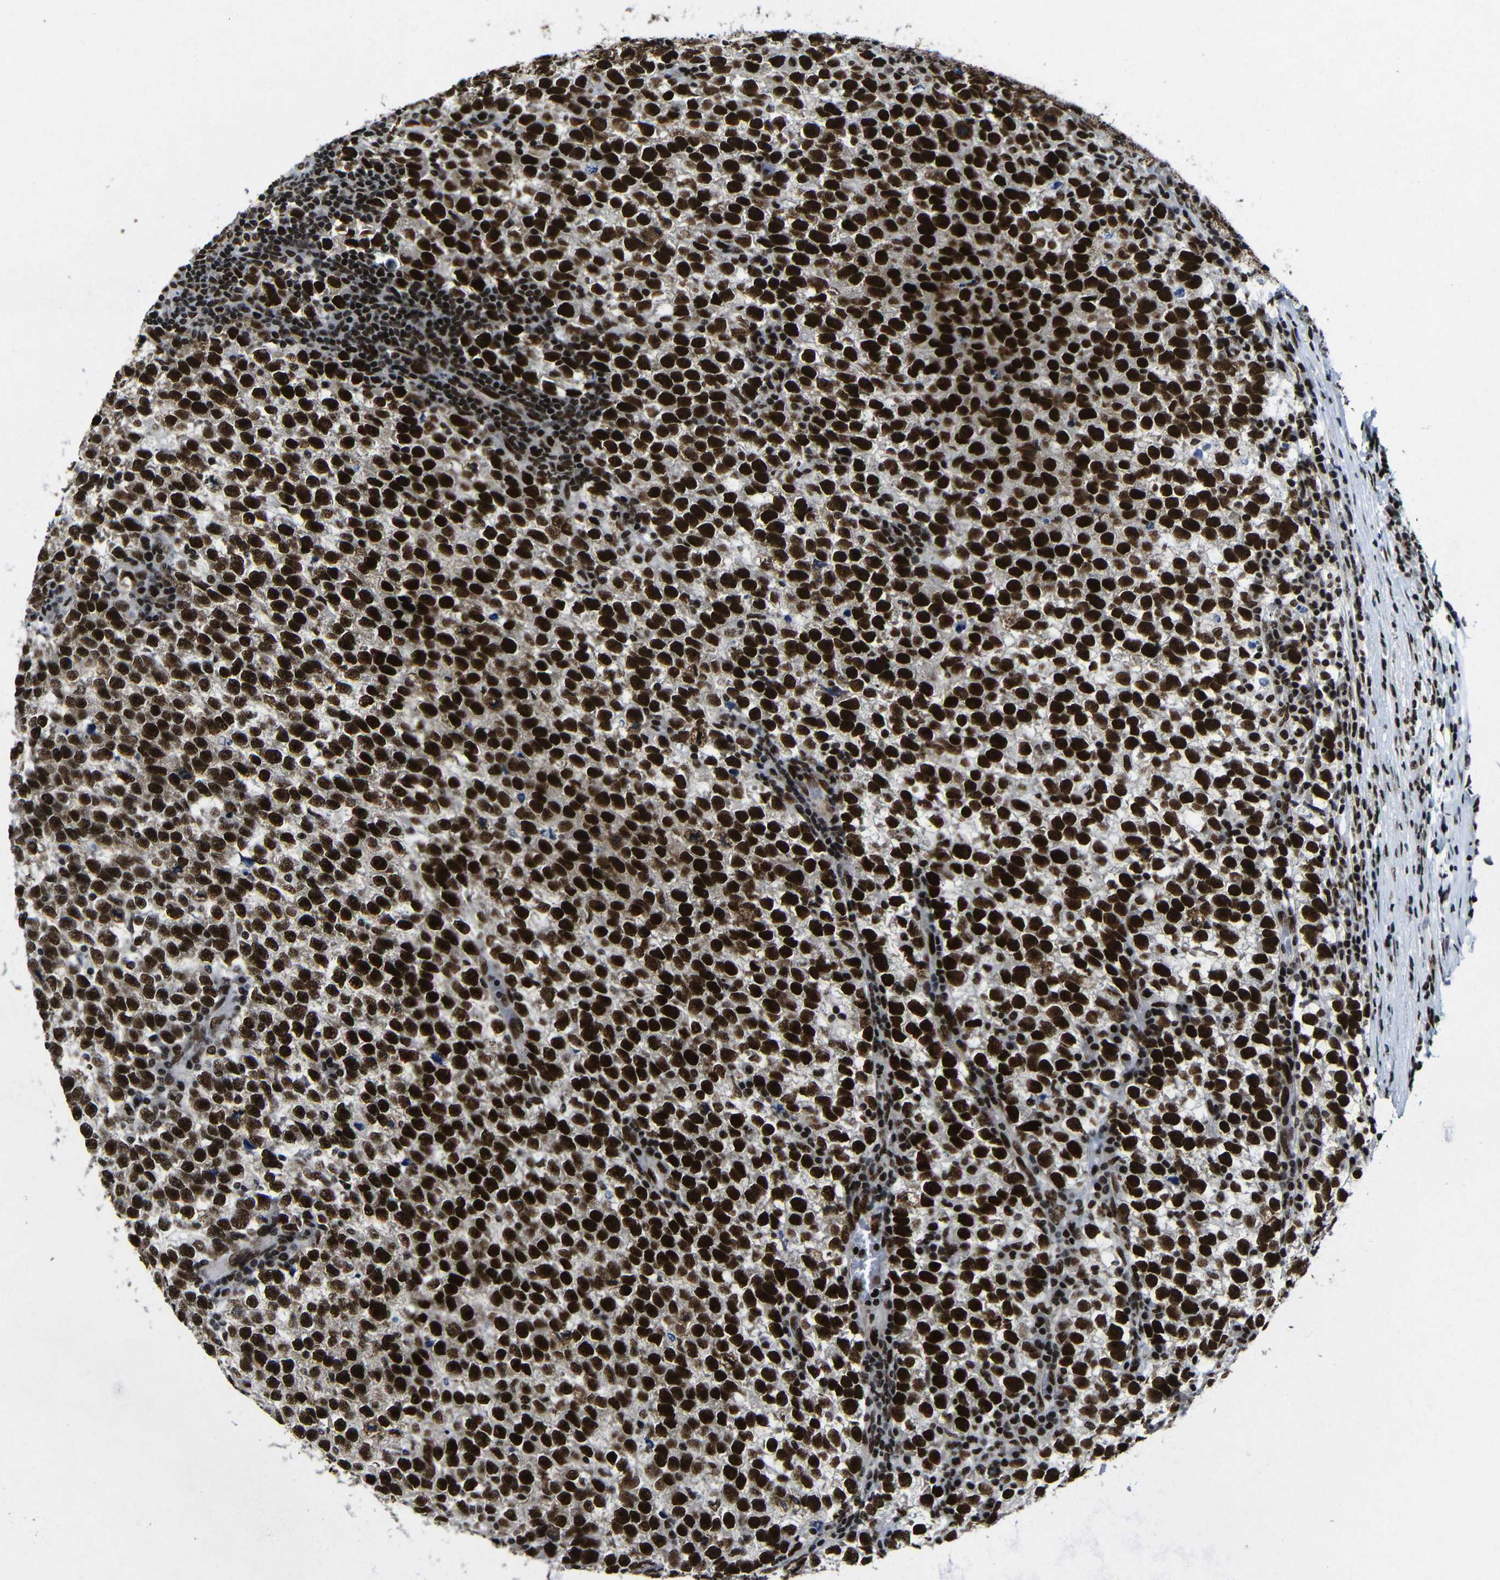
{"staining": {"intensity": "strong", "quantity": ">75%", "location": "nuclear"}, "tissue": "testis cancer", "cell_type": "Tumor cells", "image_type": "cancer", "snomed": [{"axis": "morphology", "description": "Normal tissue, NOS"}, {"axis": "morphology", "description": "Seminoma, NOS"}, {"axis": "topography", "description": "Testis"}], "caption": "The histopathology image displays staining of testis seminoma, revealing strong nuclear protein staining (brown color) within tumor cells. The staining was performed using DAB to visualize the protein expression in brown, while the nuclei were stained in blue with hematoxylin (Magnification: 20x).", "gene": "PTBP1", "patient": {"sex": "male", "age": 43}}